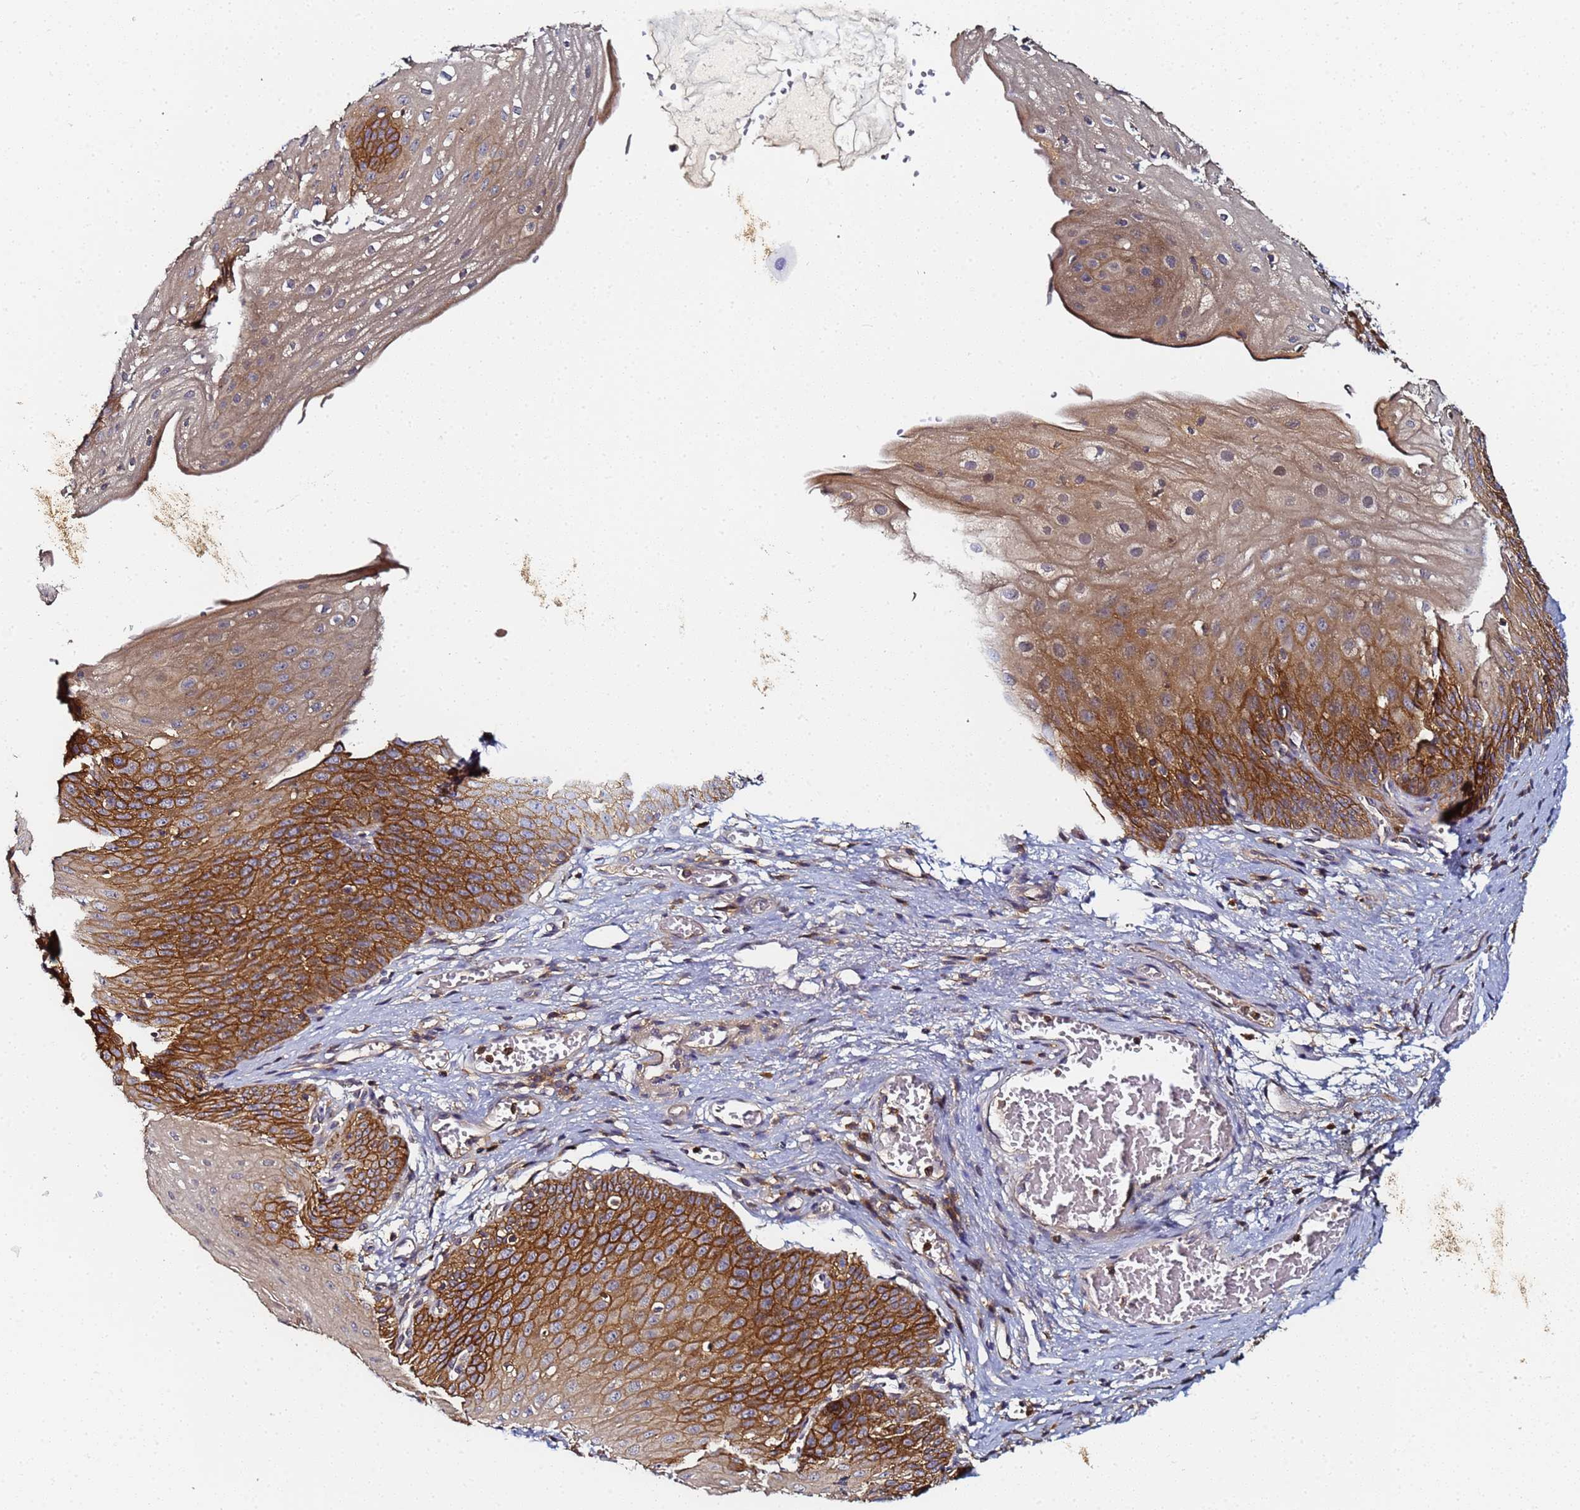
{"staining": {"intensity": "moderate", "quantity": ">75%", "location": "cytoplasmic/membranous"}, "tissue": "esophagus", "cell_type": "Squamous epithelial cells", "image_type": "normal", "snomed": [{"axis": "morphology", "description": "Normal tissue, NOS"}, {"axis": "topography", "description": "Esophagus"}], "caption": "Esophagus stained for a protein reveals moderate cytoplasmic/membranous positivity in squamous epithelial cells. (DAB IHC, brown staining for protein, blue staining for nuclei).", "gene": "LRRC69", "patient": {"sex": "male", "age": 71}}